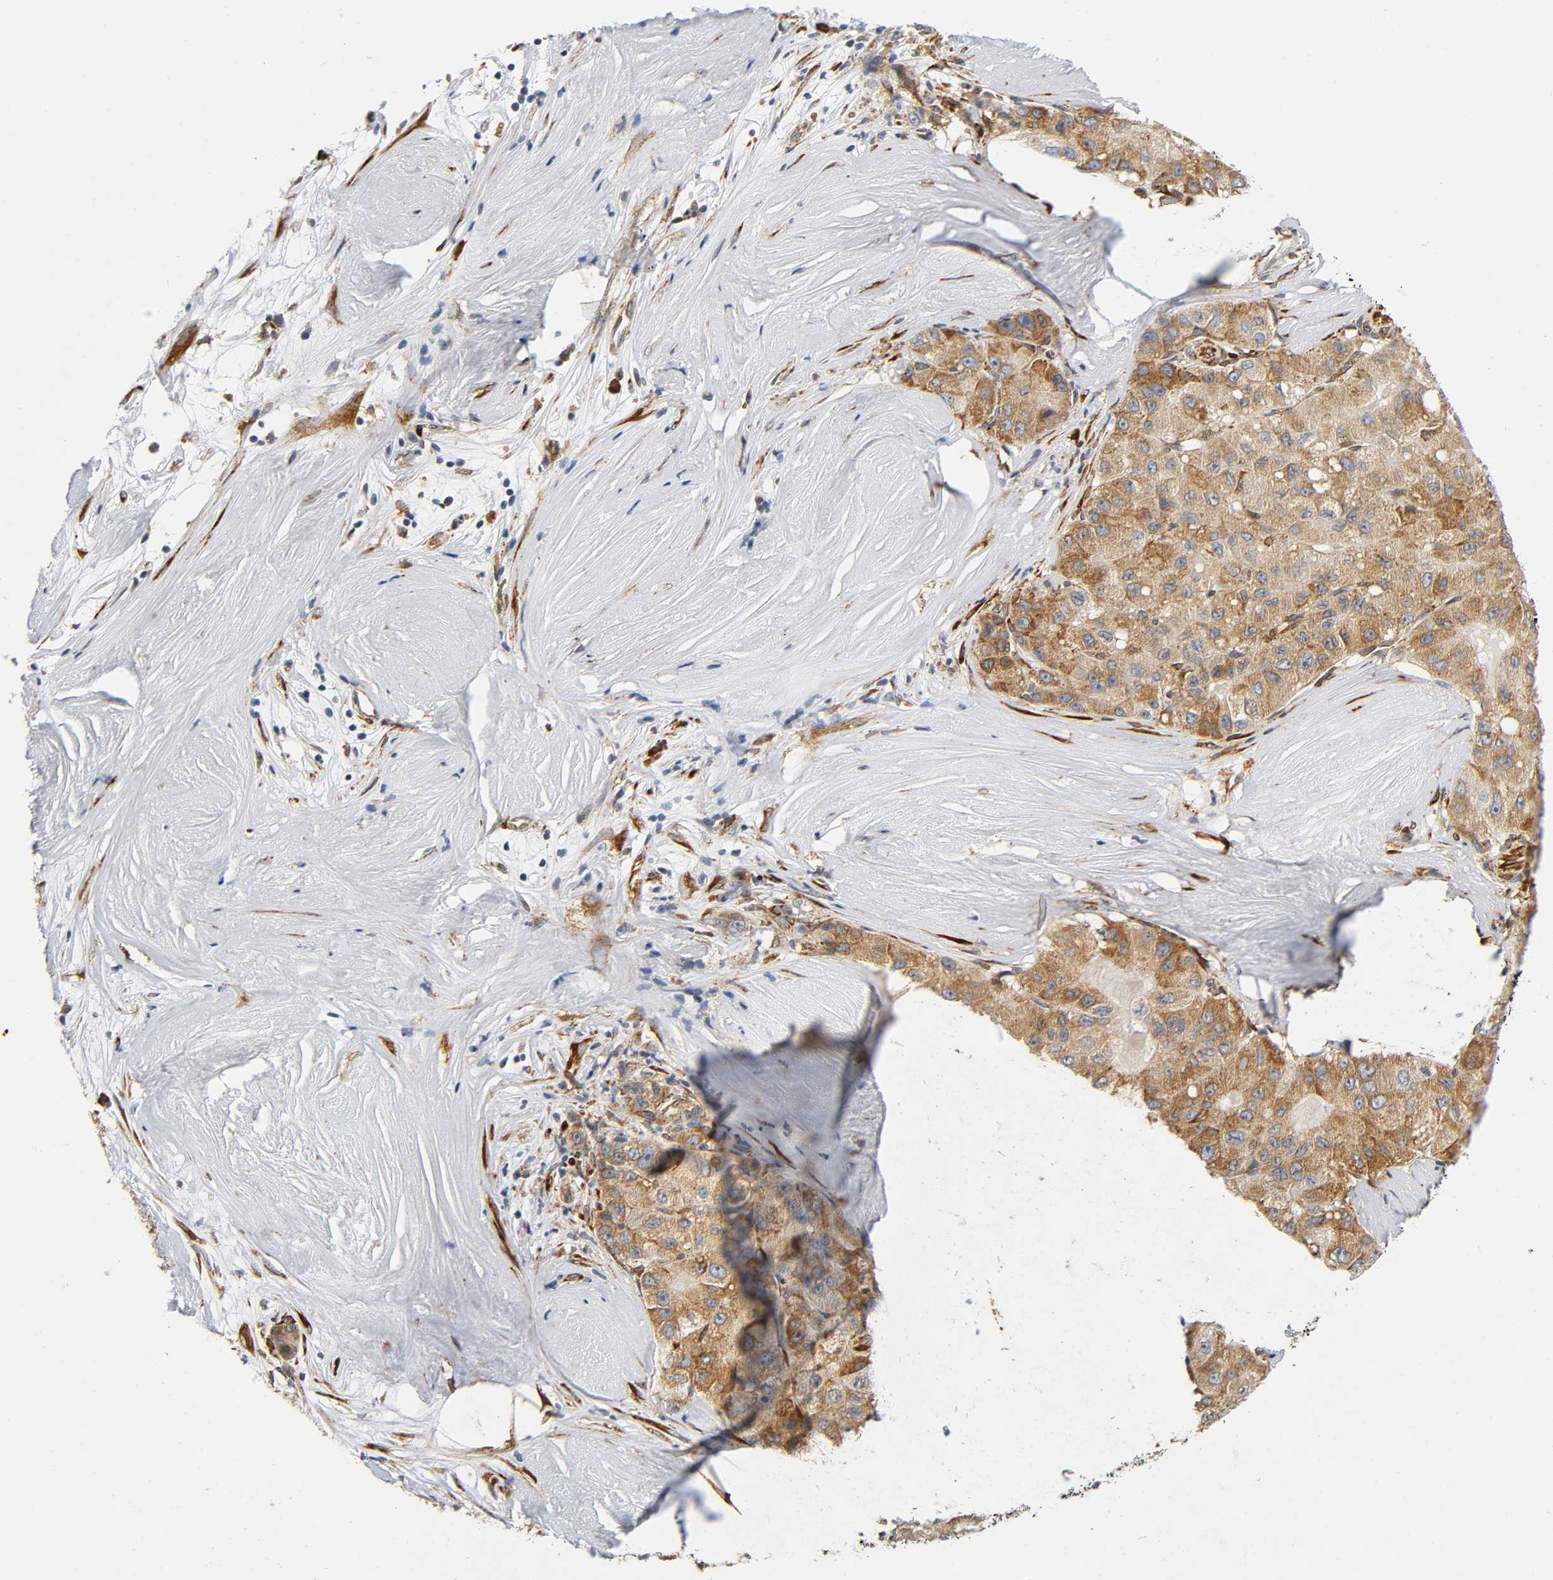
{"staining": {"intensity": "moderate", "quantity": ">75%", "location": "cytoplasmic/membranous"}, "tissue": "liver cancer", "cell_type": "Tumor cells", "image_type": "cancer", "snomed": [{"axis": "morphology", "description": "Carcinoma, Hepatocellular, NOS"}, {"axis": "topography", "description": "Liver"}], "caption": "Moderate cytoplasmic/membranous protein expression is seen in about >75% of tumor cells in liver cancer (hepatocellular carcinoma).", "gene": "SOS2", "patient": {"sex": "male", "age": 80}}